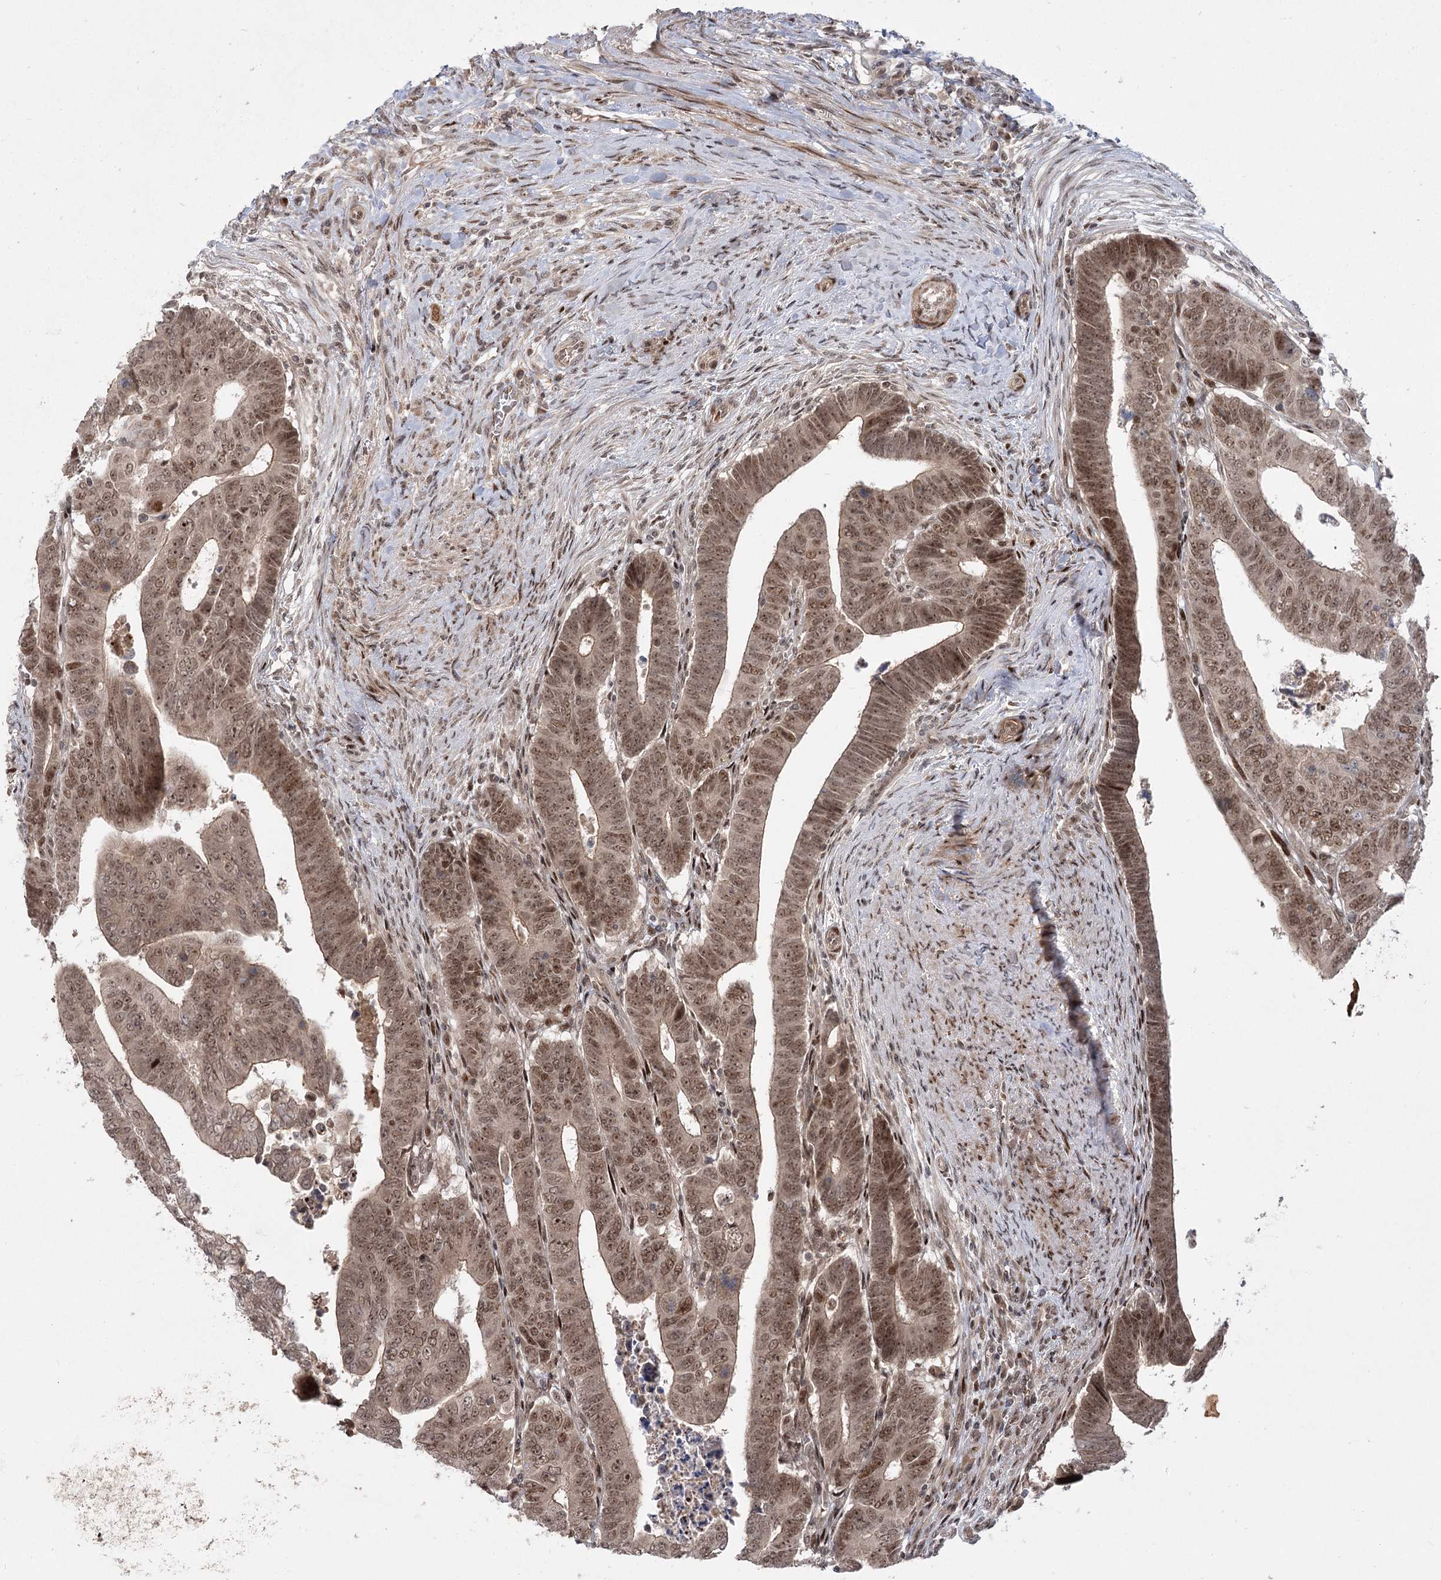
{"staining": {"intensity": "moderate", "quantity": ">75%", "location": "cytoplasmic/membranous,nuclear"}, "tissue": "colorectal cancer", "cell_type": "Tumor cells", "image_type": "cancer", "snomed": [{"axis": "morphology", "description": "Normal tissue, NOS"}, {"axis": "morphology", "description": "Adenocarcinoma, NOS"}, {"axis": "topography", "description": "Rectum"}], "caption": "Tumor cells exhibit moderate cytoplasmic/membranous and nuclear positivity in about >75% of cells in colorectal cancer.", "gene": "HELQ", "patient": {"sex": "female", "age": 65}}